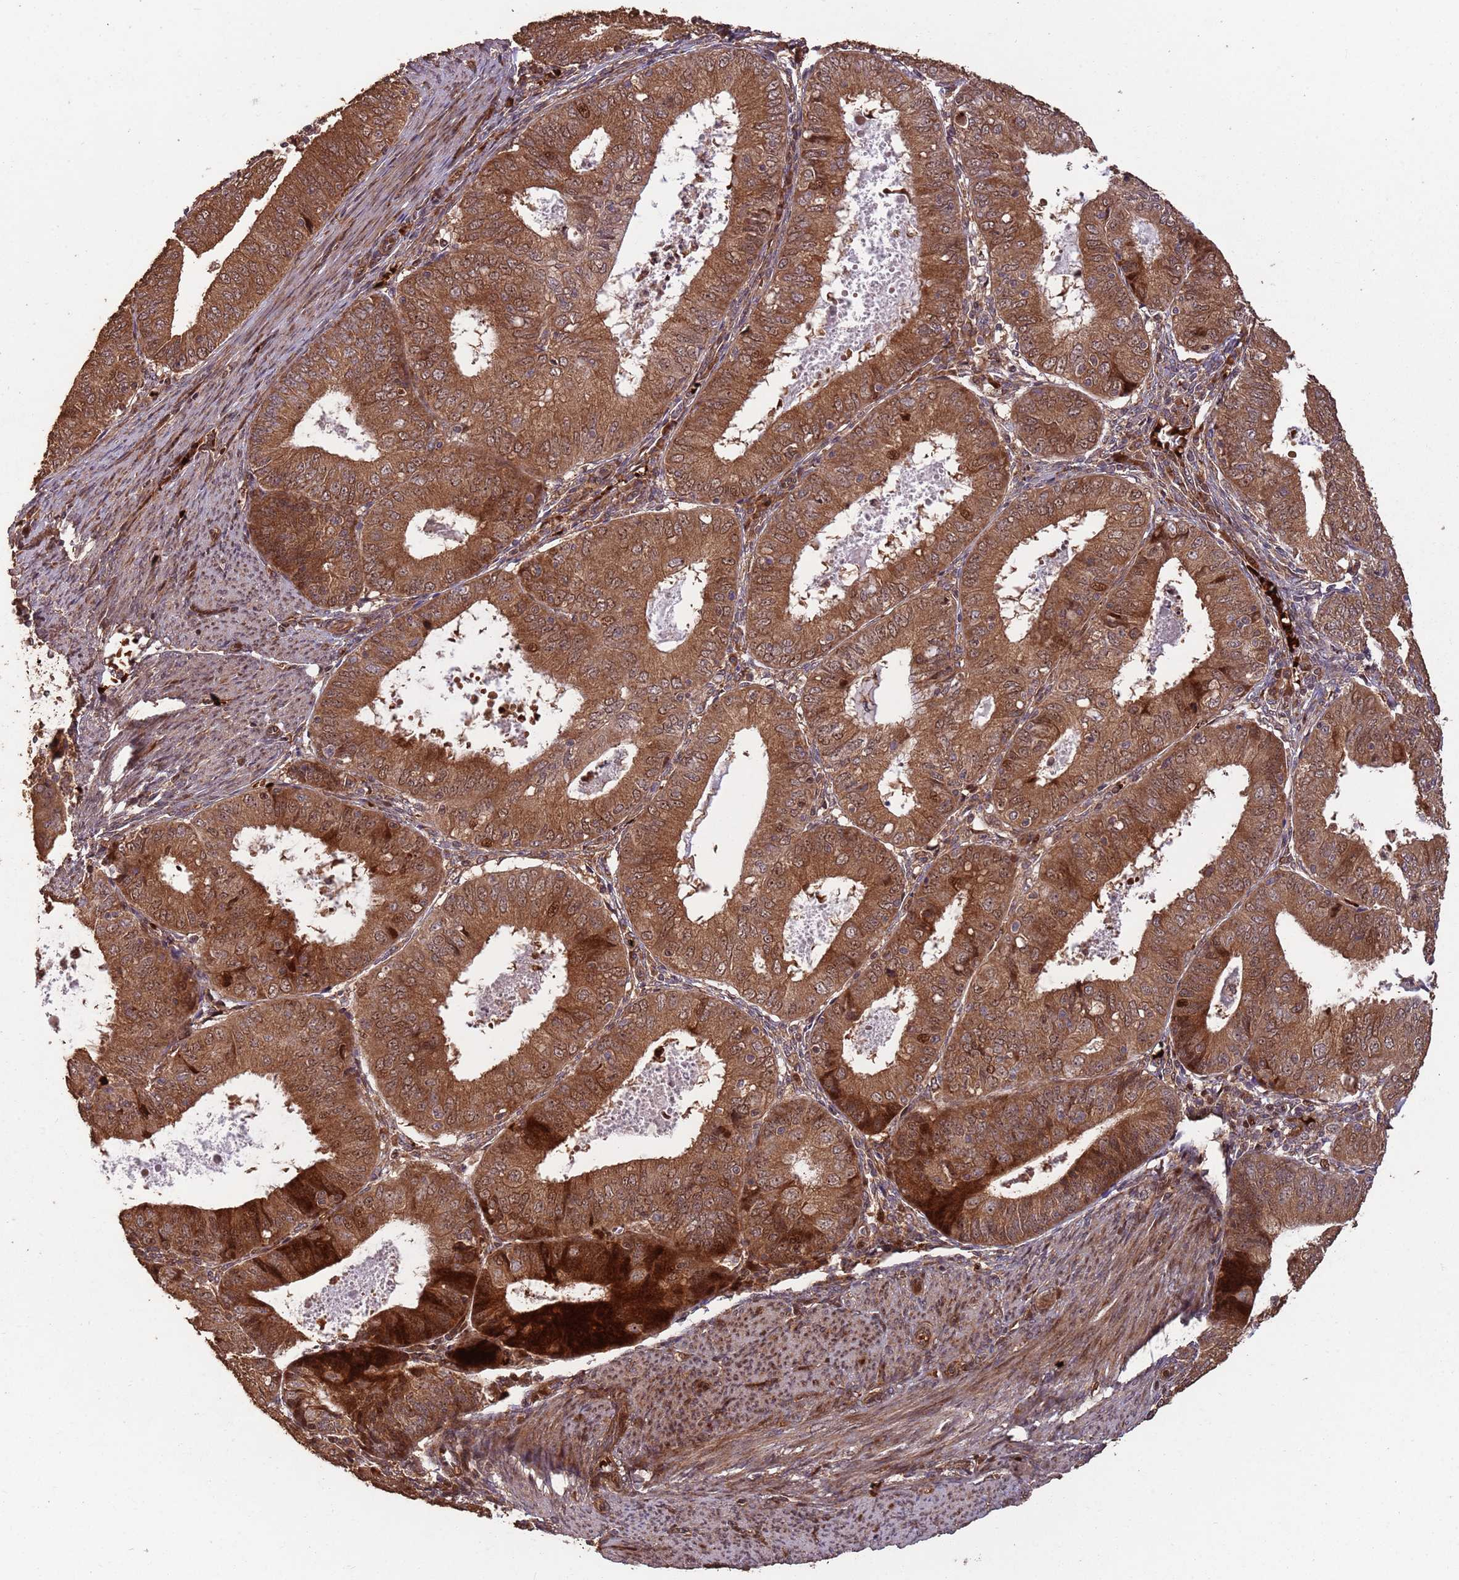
{"staining": {"intensity": "moderate", "quantity": ">75%", "location": "cytoplasmic/membranous,nuclear"}, "tissue": "endometrial cancer", "cell_type": "Tumor cells", "image_type": "cancer", "snomed": [{"axis": "morphology", "description": "Adenocarcinoma, NOS"}, {"axis": "topography", "description": "Endometrium"}], "caption": "High-power microscopy captured an immunohistochemistry histopathology image of endometrial cancer, revealing moderate cytoplasmic/membranous and nuclear staining in approximately >75% of tumor cells.", "gene": "ZNF428", "patient": {"sex": "female", "age": 57}}